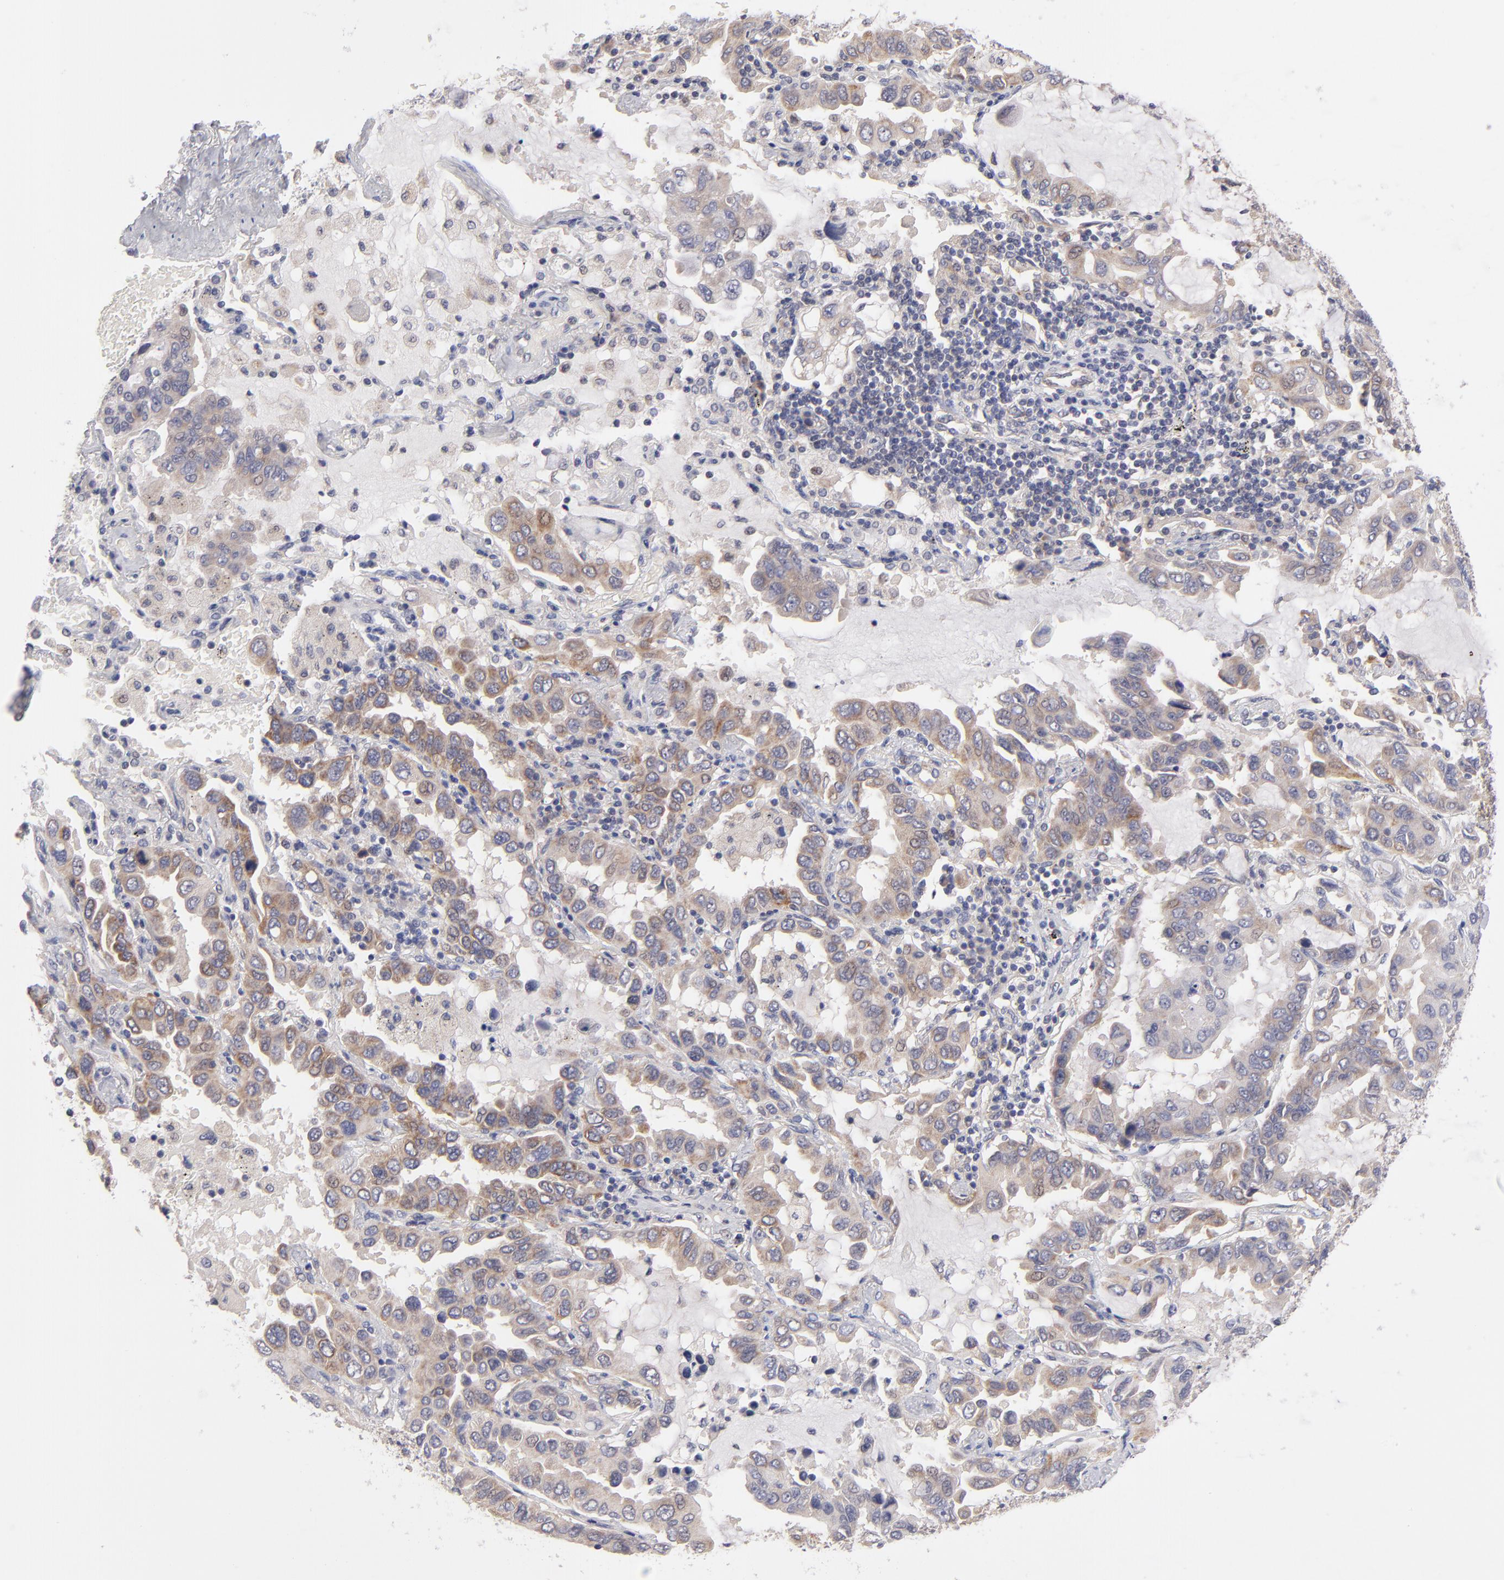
{"staining": {"intensity": "moderate", "quantity": "<25%", "location": "cytoplasmic/membranous"}, "tissue": "lung cancer", "cell_type": "Tumor cells", "image_type": "cancer", "snomed": [{"axis": "morphology", "description": "Adenocarcinoma, NOS"}, {"axis": "topography", "description": "Lung"}], "caption": "Immunohistochemical staining of human lung cancer exhibits moderate cytoplasmic/membranous protein expression in approximately <25% of tumor cells.", "gene": "HCCS", "patient": {"sex": "male", "age": 64}}